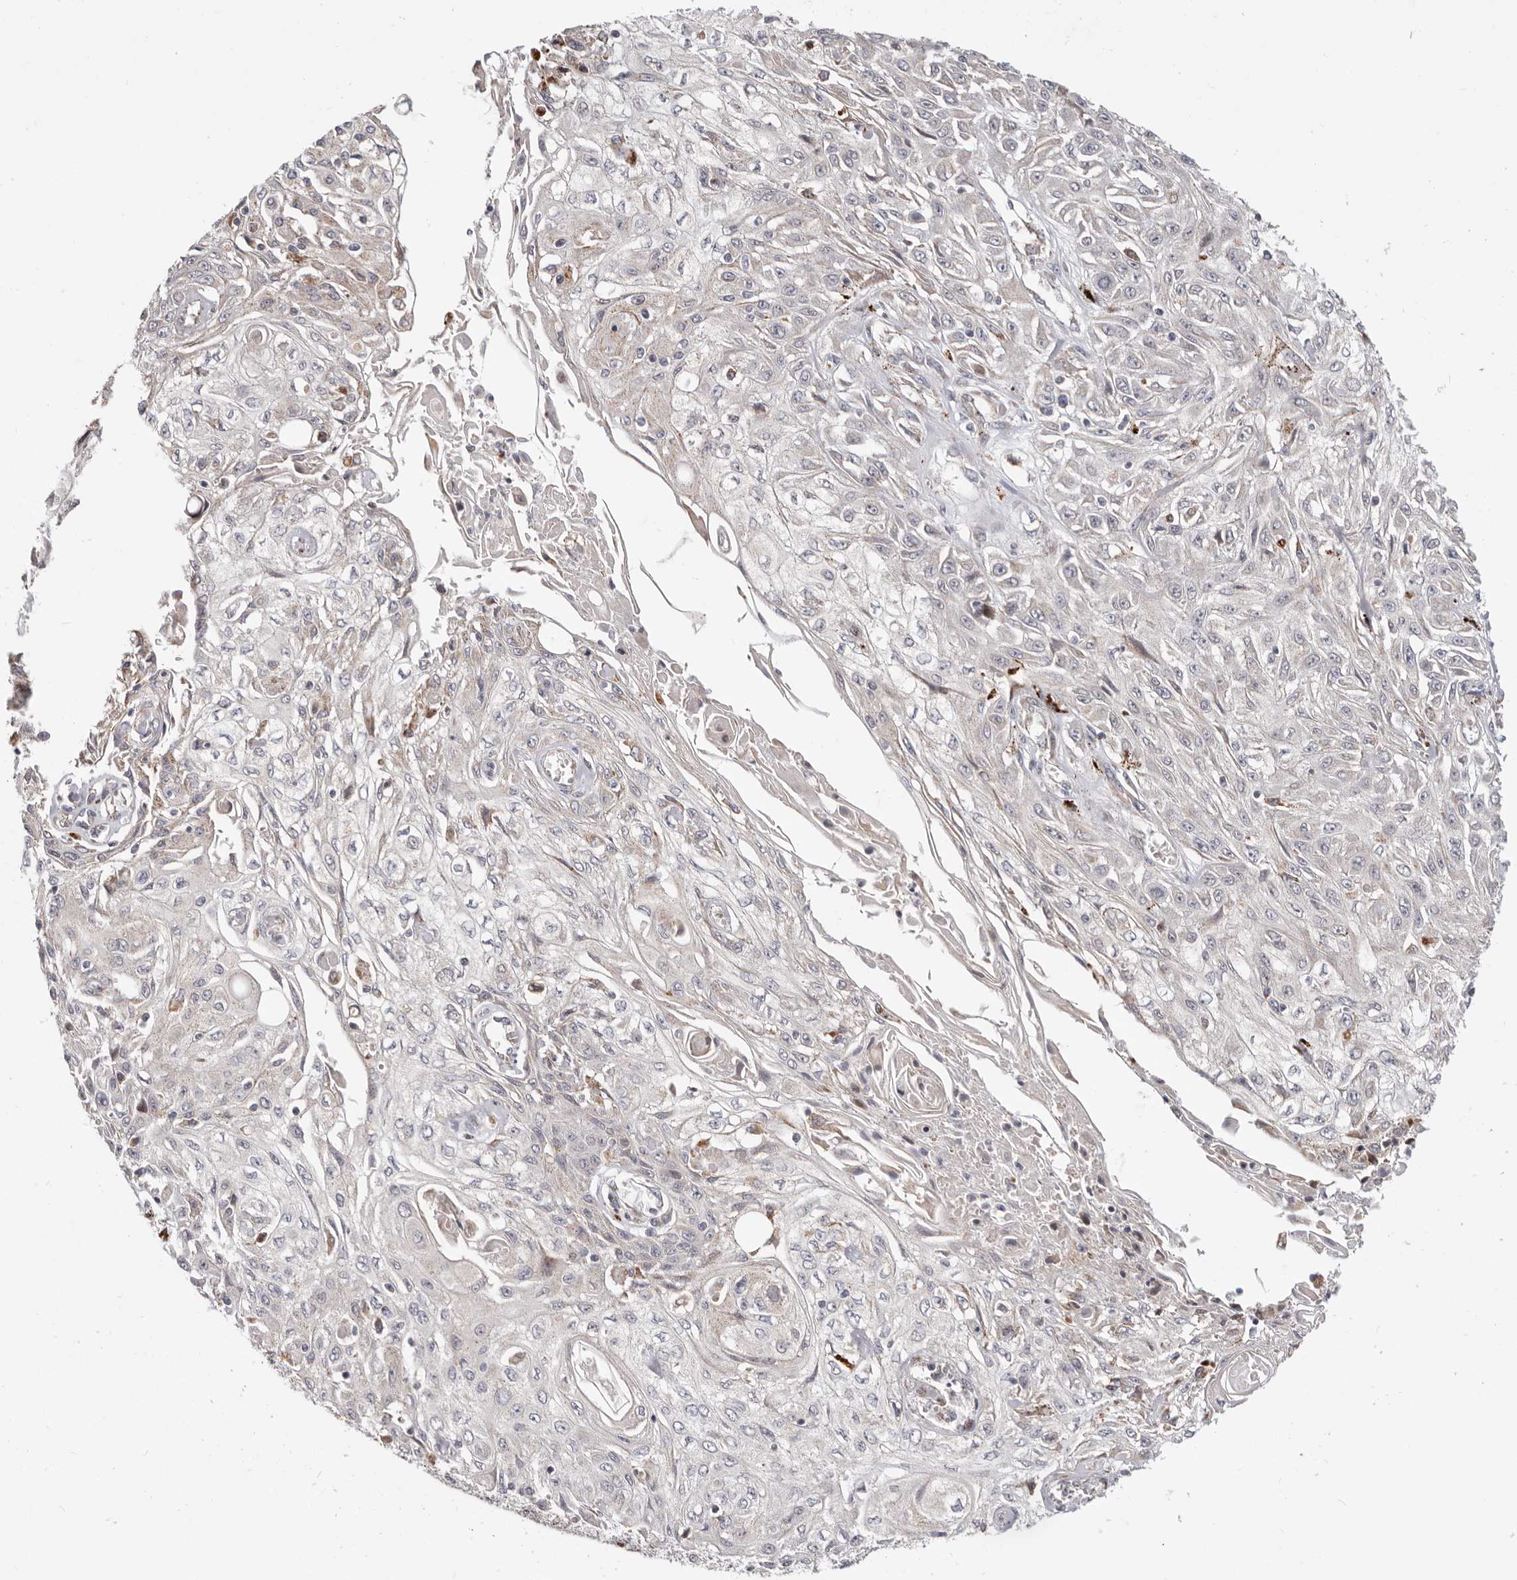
{"staining": {"intensity": "negative", "quantity": "none", "location": "none"}, "tissue": "skin cancer", "cell_type": "Tumor cells", "image_type": "cancer", "snomed": [{"axis": "morphology", "description": "Squamous cell carcinoma, NOS"}, {"axis": "morphology", "description": "Squamous cell carcinoma, metastatic, NOS"}, {"axis": "topography", "description": "Skin"}, {"axis": "topography", "description": "Lymph node"}], "caption": "This photomicrograph is of metastatic squamous cell carcinoma (skin) stained with immunohistochemistry (IHC) to label a protein in brown with the nuclei are counter-stained blue. There is no expression in tumor cells. (Immunohistochemistry (ihc), brightfield microscopy, high magnification).", "gene": "TOR3A", "patient": {"sex": "male", "age": 75}}